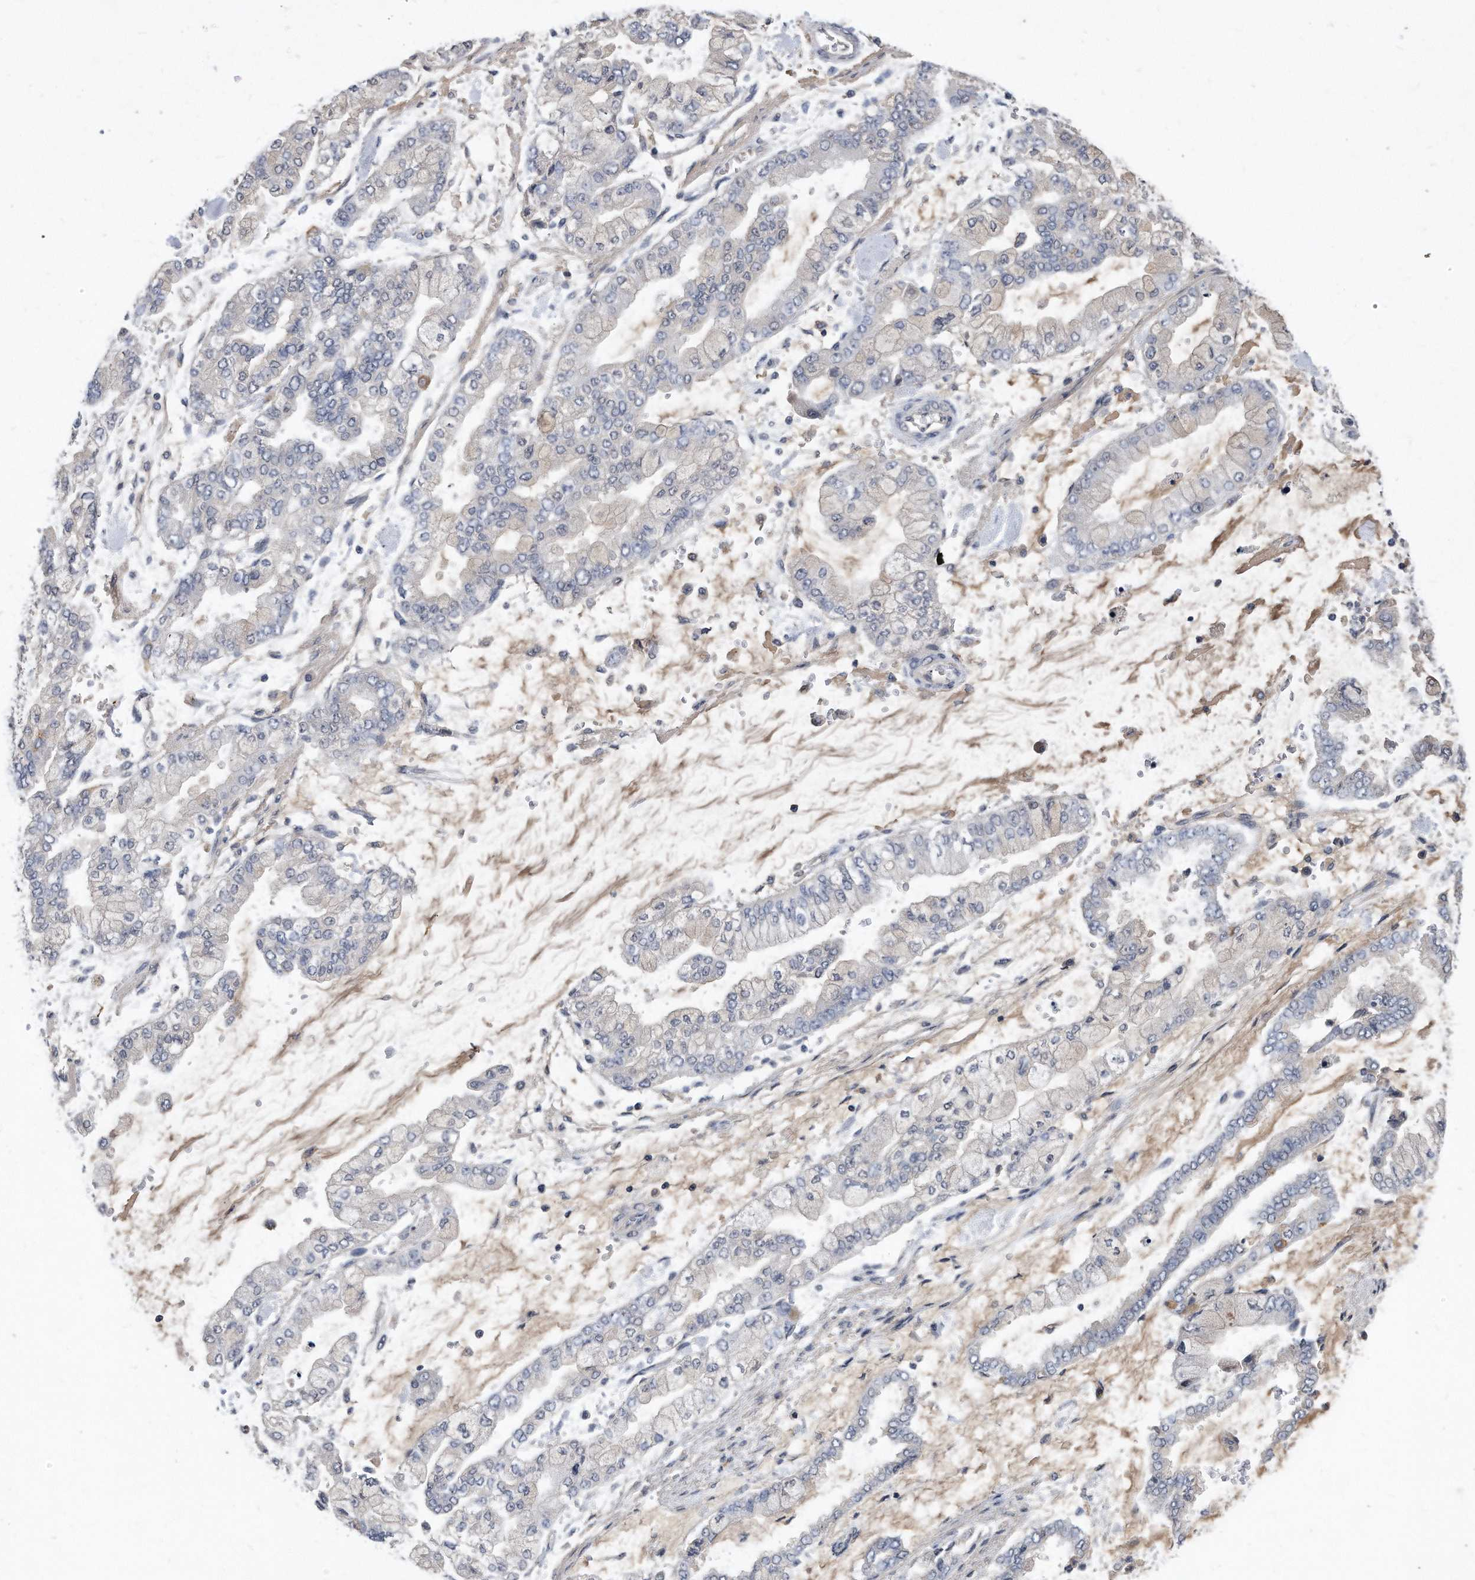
{"staining": {"intensity": "negative", "quantity": "none", "location": "none"}, "tissue": "stomach cancer", "cell_type": "Tumor cells", "image_type": "cancer", "snomed": [{"axis": "morphology", "description": "Normal tissue, NOS"}, {"axis": "morphology", "description": "Adenocarcinoma, NOS"}, {"axis": "topography", "description": "Stomach, upper"}, {"axis": "topography", "description": "Stomach"}], "caption": "Tumor cells are negative for protein expression in human stomach cancer.", "gene": "HOMER3", "patient": {"sex": "male", "age": 76}}